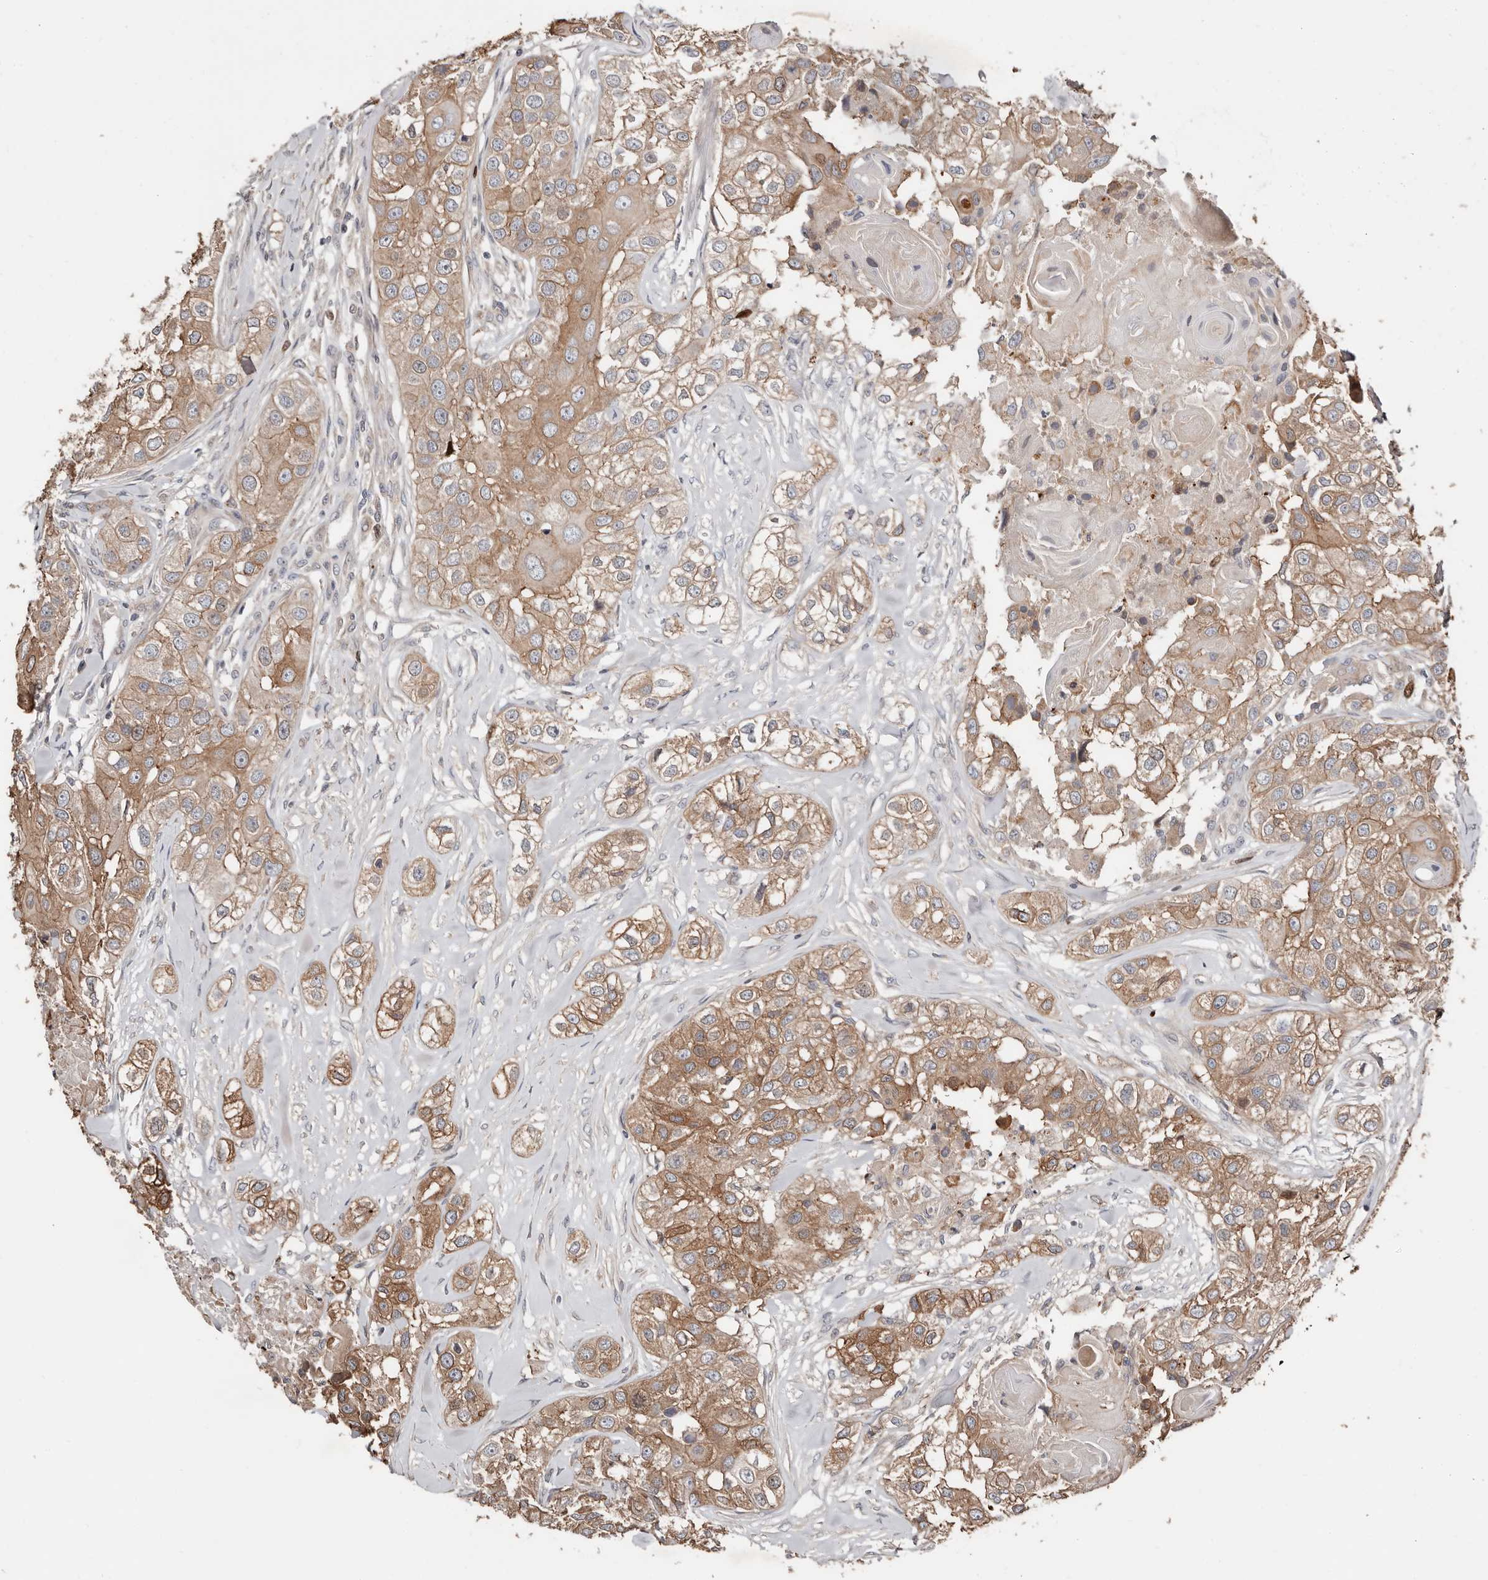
{"staining": {"intensity": "moderate", "quantity": ">75%", "location": "cytoplasmic/membranous"}, "tissue": "head and neck cancer", "cell_type": "Tumor cells", "image_type": "cancer", "snomed": [{"axis": "morphology", "description": "Normal tissue, NOS"}, {"axis": "morphology", "description": "Squamous cell carcinoma, NOS"}, {"axis": "topography", "description": "Skeletal muscle"}, {"axis": "topography", "description": "Head-Neck"}], "caption": "Moderate cytoplasmic/membranous staining is present in approximately >75% of tumor cells in head and neck cancer.", "gene": "SMYD4", "patient": {"sex": "male", "age": 51}}